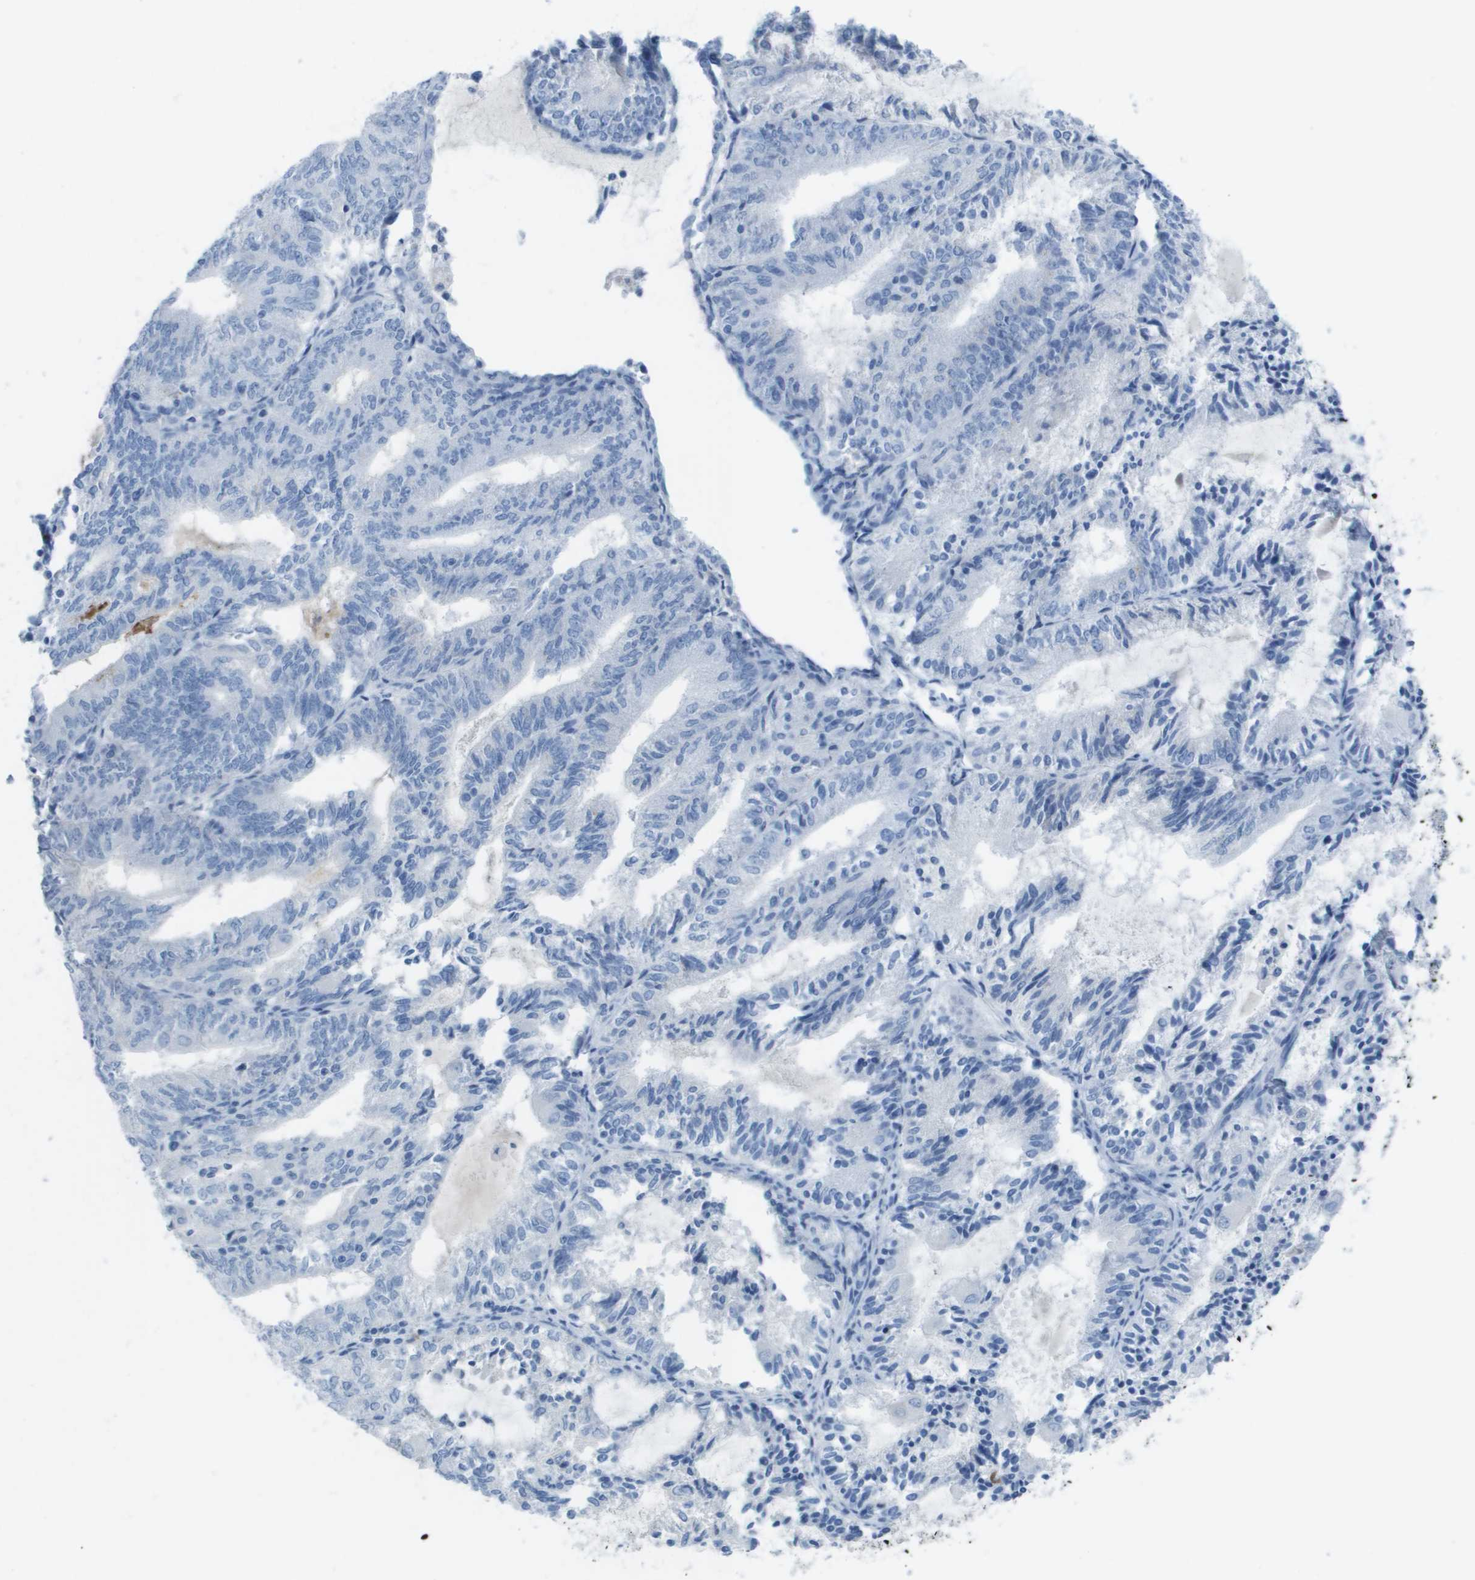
{"staining": {"intensity": "negative", "quantity": "none", "location": "none"}, "tissue": "endometrial cancer", "cell_type": "Tumor cells", "image_type": "cancer", "snomed": [{"axis": "morphology", "description": "Adenocarcinoma, NOS"}, {"axis": "topography", "description": "Endometrium"}], "caption": "IHC micrograph of endometrial cancer (adenocarcinoma) stained for a protein (brown), which reveals no staining in tumor cells. Nuclei are stained in blue.", "gene": "GPR18", "patient": {"sex": "female", "age": 81}}